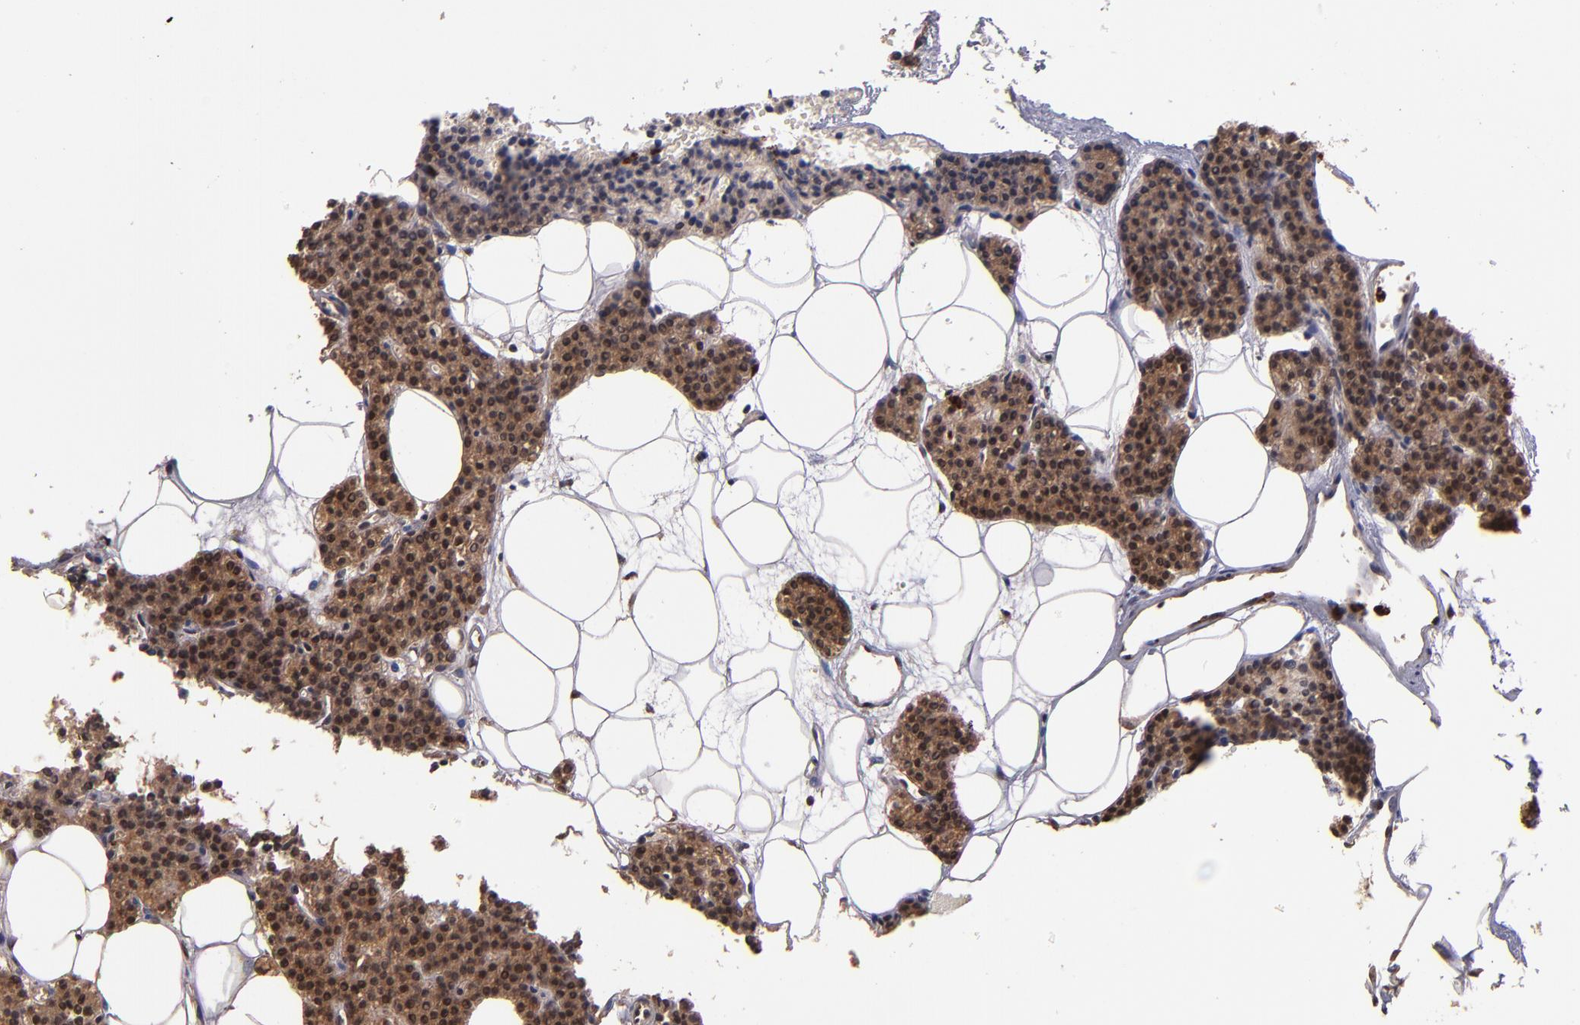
{"staining": {"intensity": "moderate", "quantity": ">75%", "location": "cytoplasmic/membranous,nuclear"}, "tissue": "parathyroid gland", "cell_type": "Glandular cells", "image_type": "normal", "snomed": [{"axis": "morphology", "description": "Normal tissue, NOS"}, {"axis": "topography", "description": "Parathyroid gland"}], "caption": "DAB immunohistochemical staining of benign parathyroid gland exhibits moderate cytoplasmic/membranous,nuclear protein expression in approximately >75% of glandular cells. The staining was performed using DAB, with brown indicating positive protein expression. Nuclei are stained blue with hematoxylin.", "gene": "TTLL12", "patient": {"sex": "male", "age": 24}}